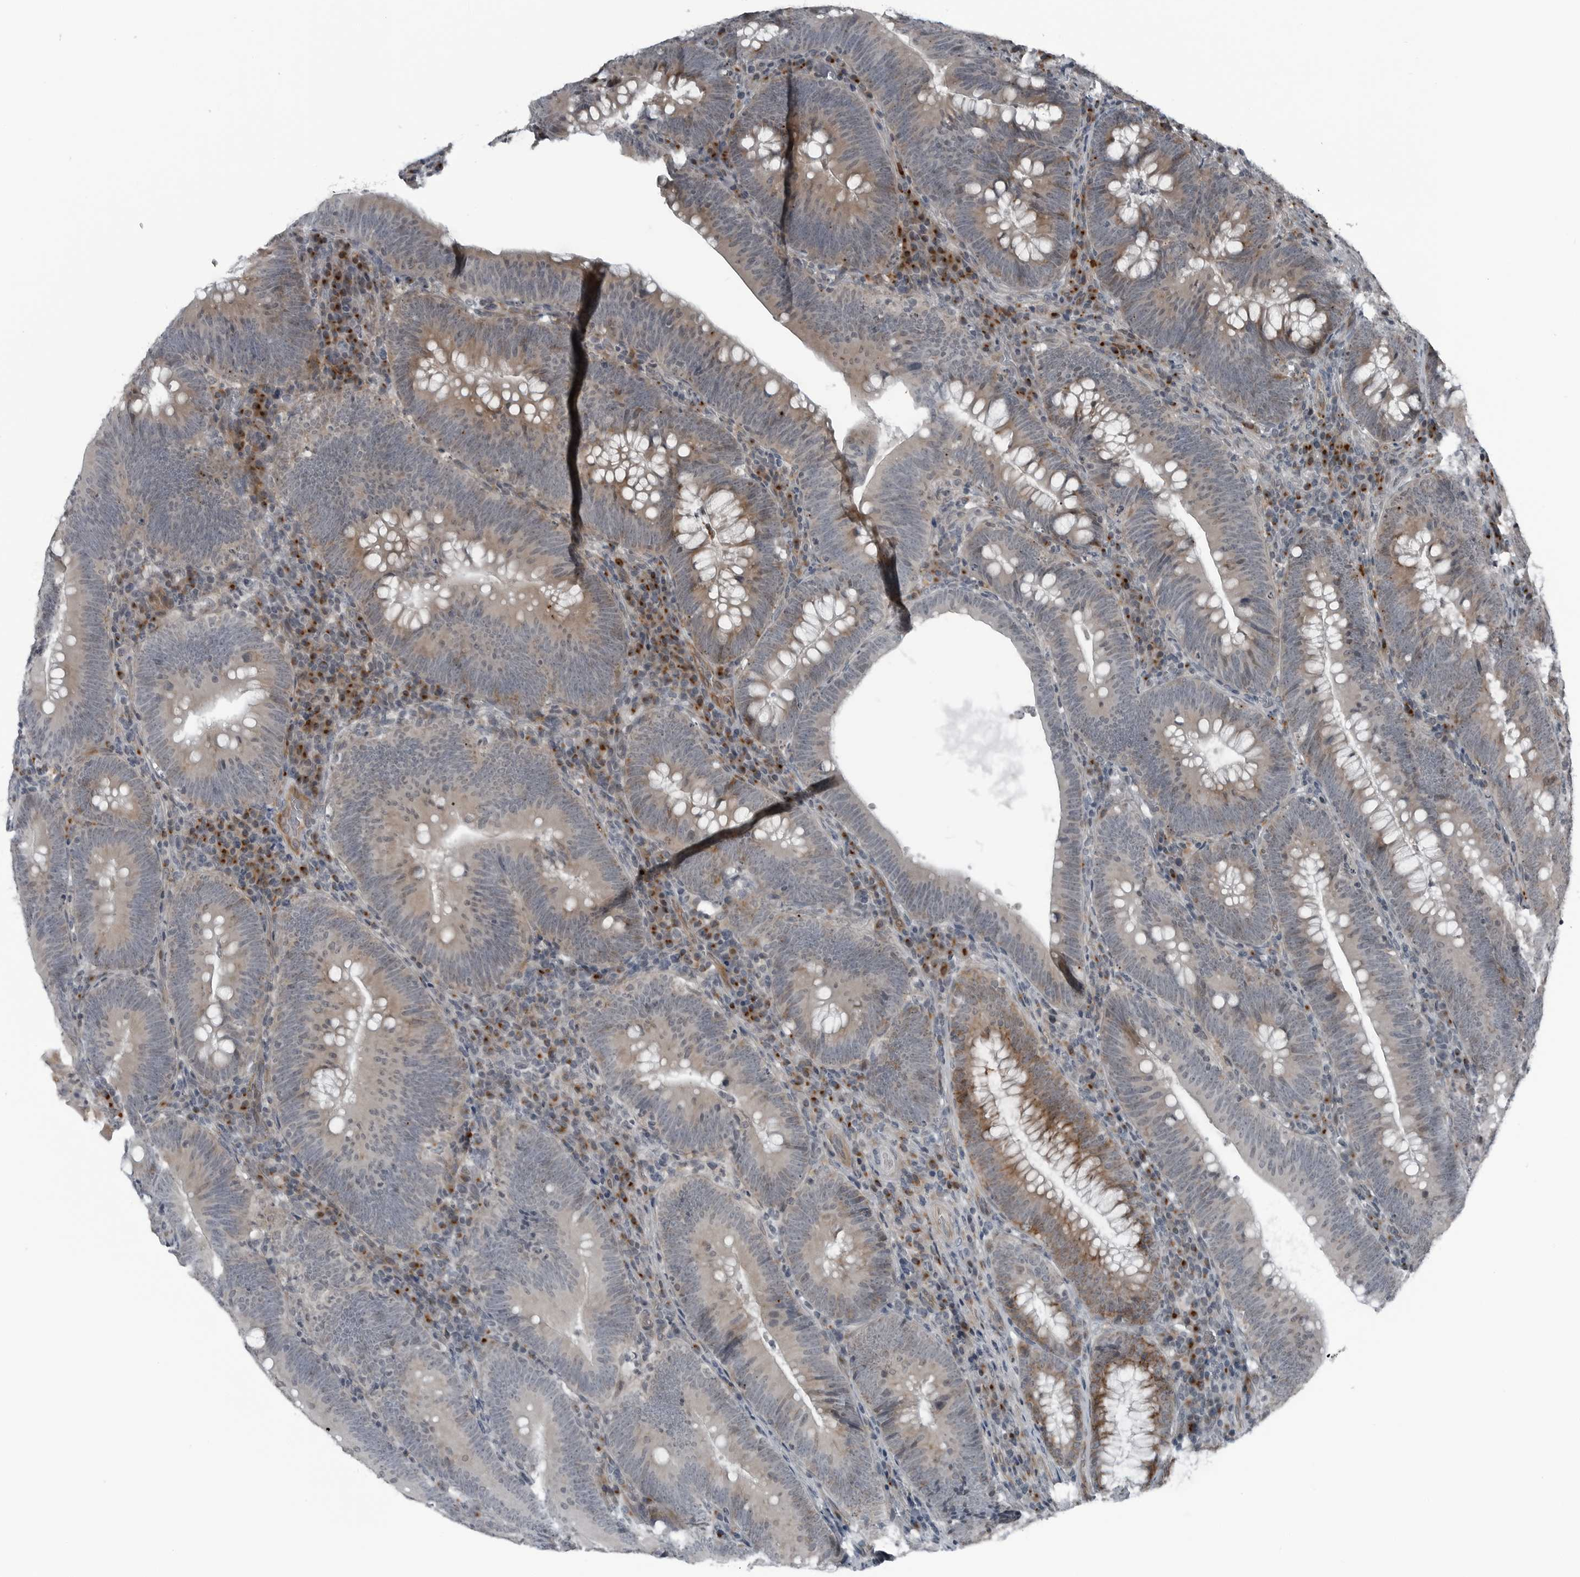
{"staining": {"intensity": "moderate", "quantity": "<25%", "location": "cytoplasmic/membranous"}, "tissue": "colorectal cancer", "cell_type": "Tumor cells", "image_type": "cancer", "snomed": [{"axis": "morphology", "description": "Normal tissue, NOS"}, {"axis": "topography", "description": "Colon"}], "caption": "Colorectal cancer stained with a brown dye demonstrates moderate cytoplasmic/membranous positive expression in about <25% of tumor cells.", "gene": "GAK", "patient": {"sex": "female", "age": 82}}